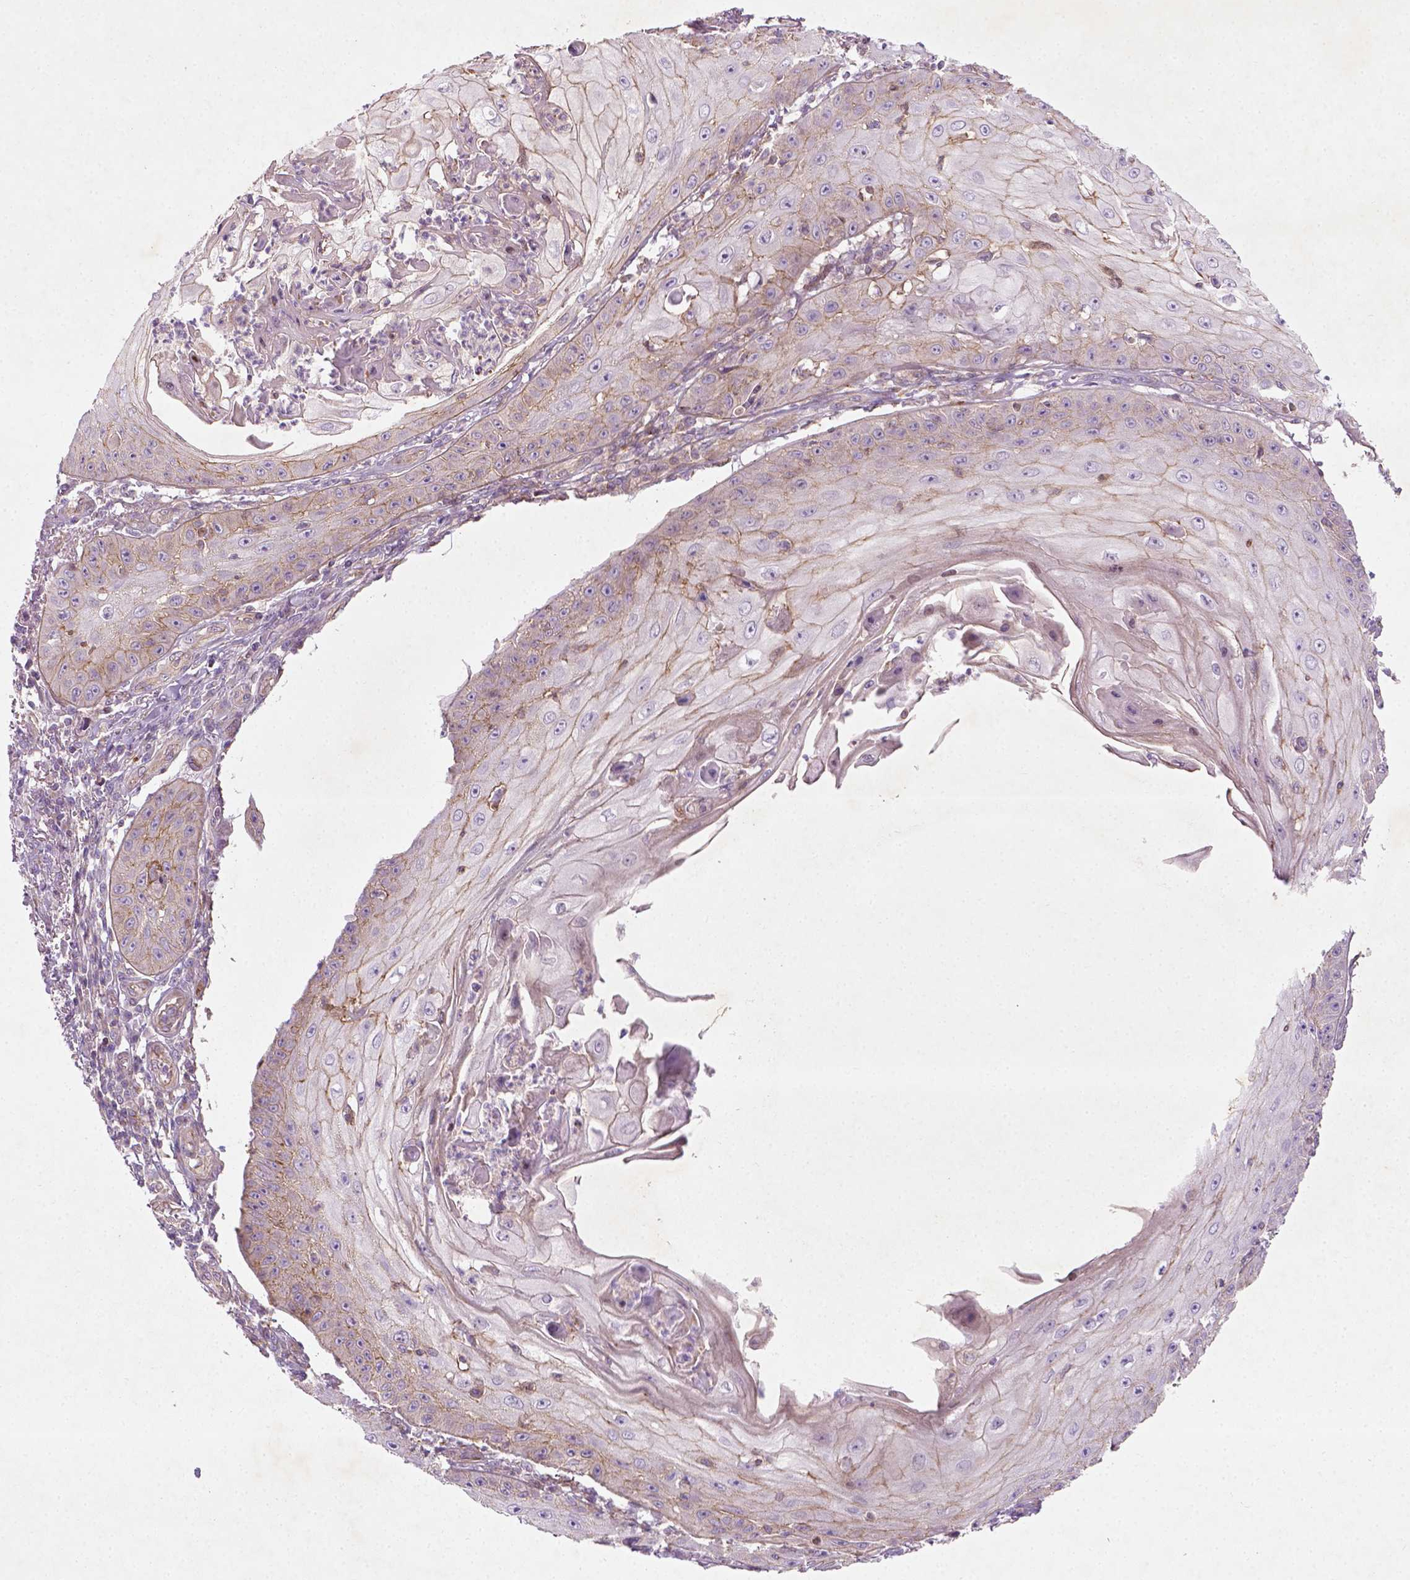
{"staining": {"intensity": "weak", "quantity": "<25%", "location": "cytoplasmic/membranous"}, "tissue": "skin cancer", "cell_type": "Tumor cells", "image_type": "cancer", "snomed": [{"axis": "morphology", "description": "Squamous cell carcinoma, NOS"}, {"axis": "topography", "description": "Skin"}], "caption": "Tumor cells show no significant protein staining in squamous cell carcinoma (skin). The staining was performed using DAB (3,3'-diaminobenzidine) to visualize the protein expression in brown, while the nuclei were stained in blue with hematoxylin (Magnification: 20x).", "gene": "TCHP", "patient": {"sex": "male", "age": 70}}